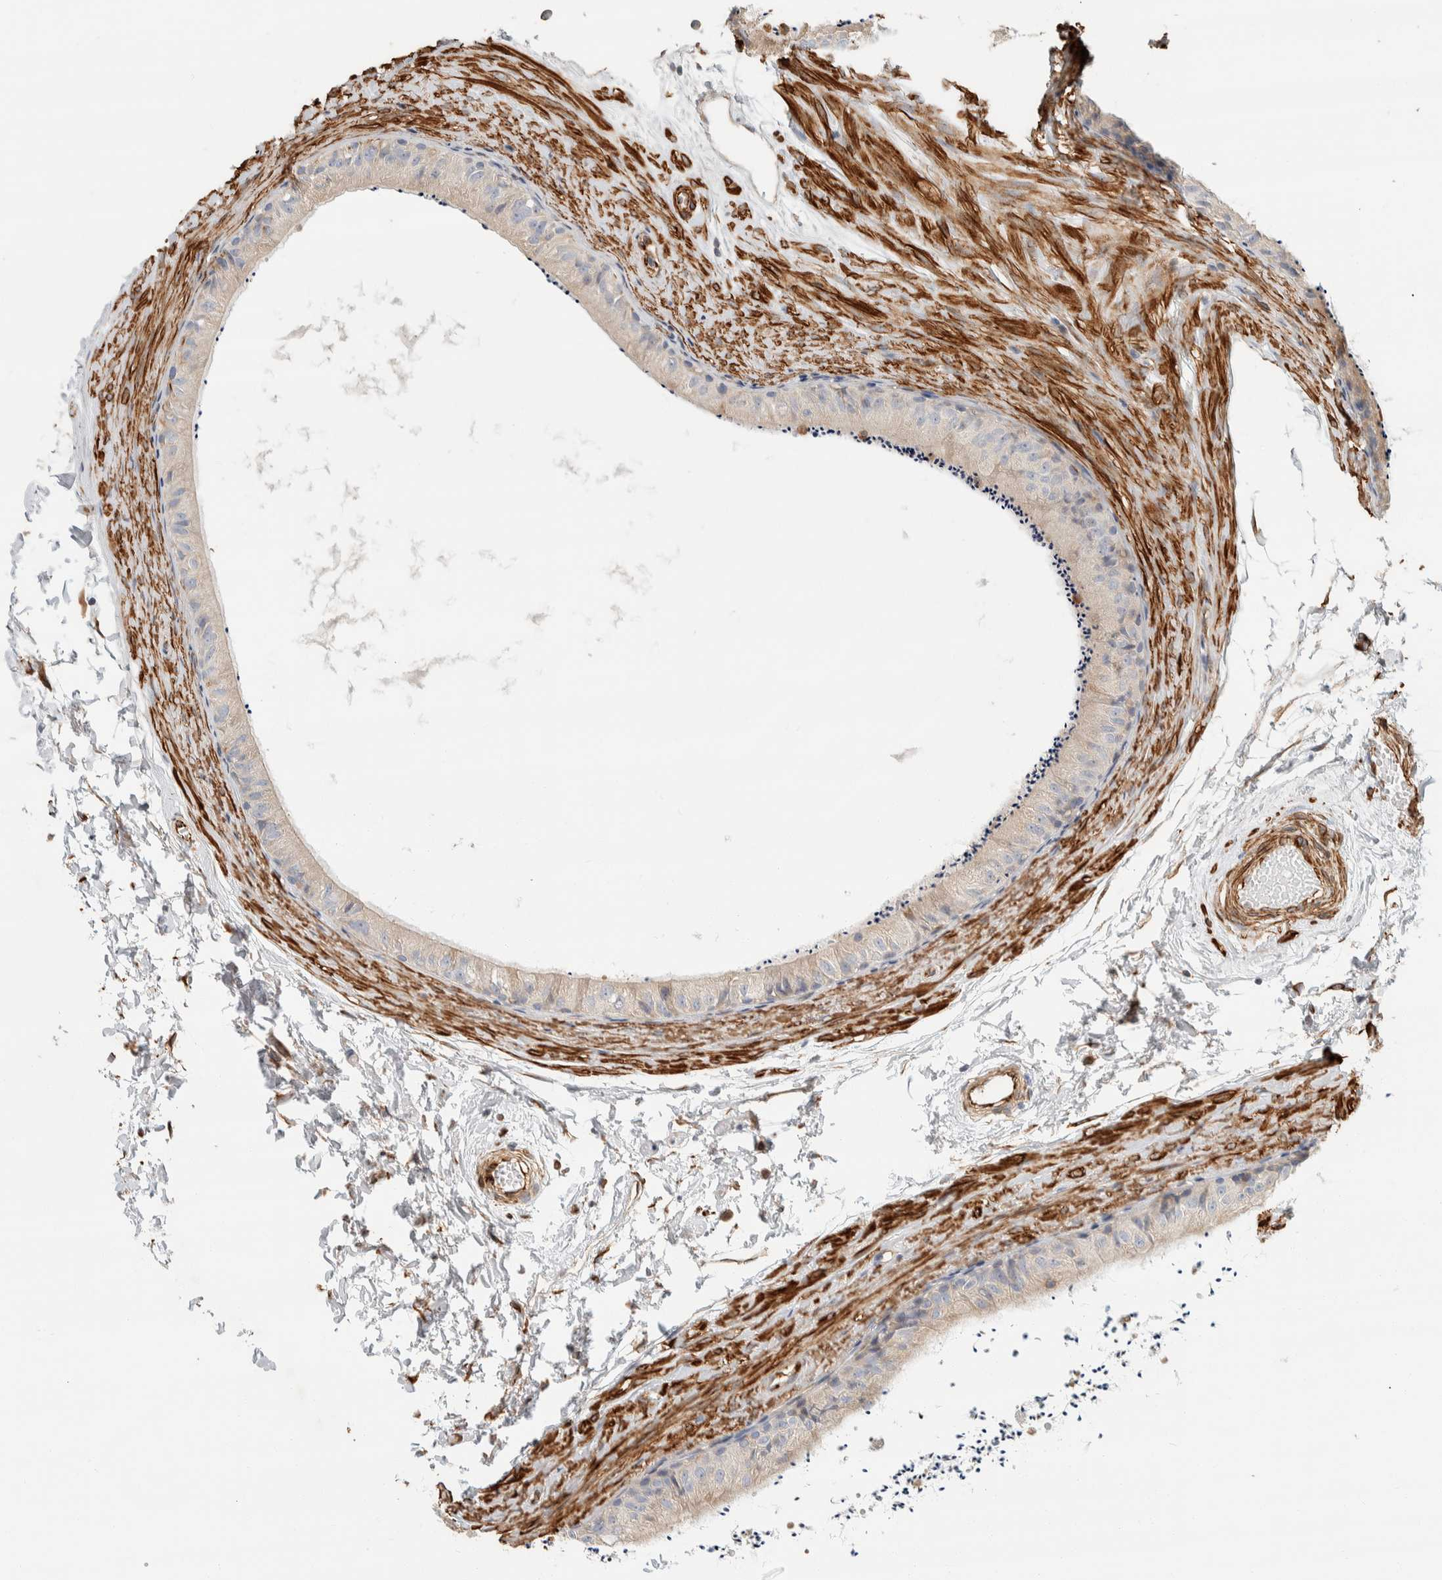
{"staining": {"intensity": "weak", "quantity": "<25%", "location": "cytoplasmic/membranous"}, "tissue": "epididymis", "cell_type": "Glandular cells", "image_type": "normal", "snomed": [{"axis": "morphology", "description": "Normal tissue, NOS"}, {"axis": "topography", "description": "Epididymis"}], "caption": "Immunohistochemistry photomicrograph of unremarkable epididymis stained for a protein (brown), which shows no expression in glandular cells.", "gene": "CDR2", "patient": {"sex": "male", "age": 56}}